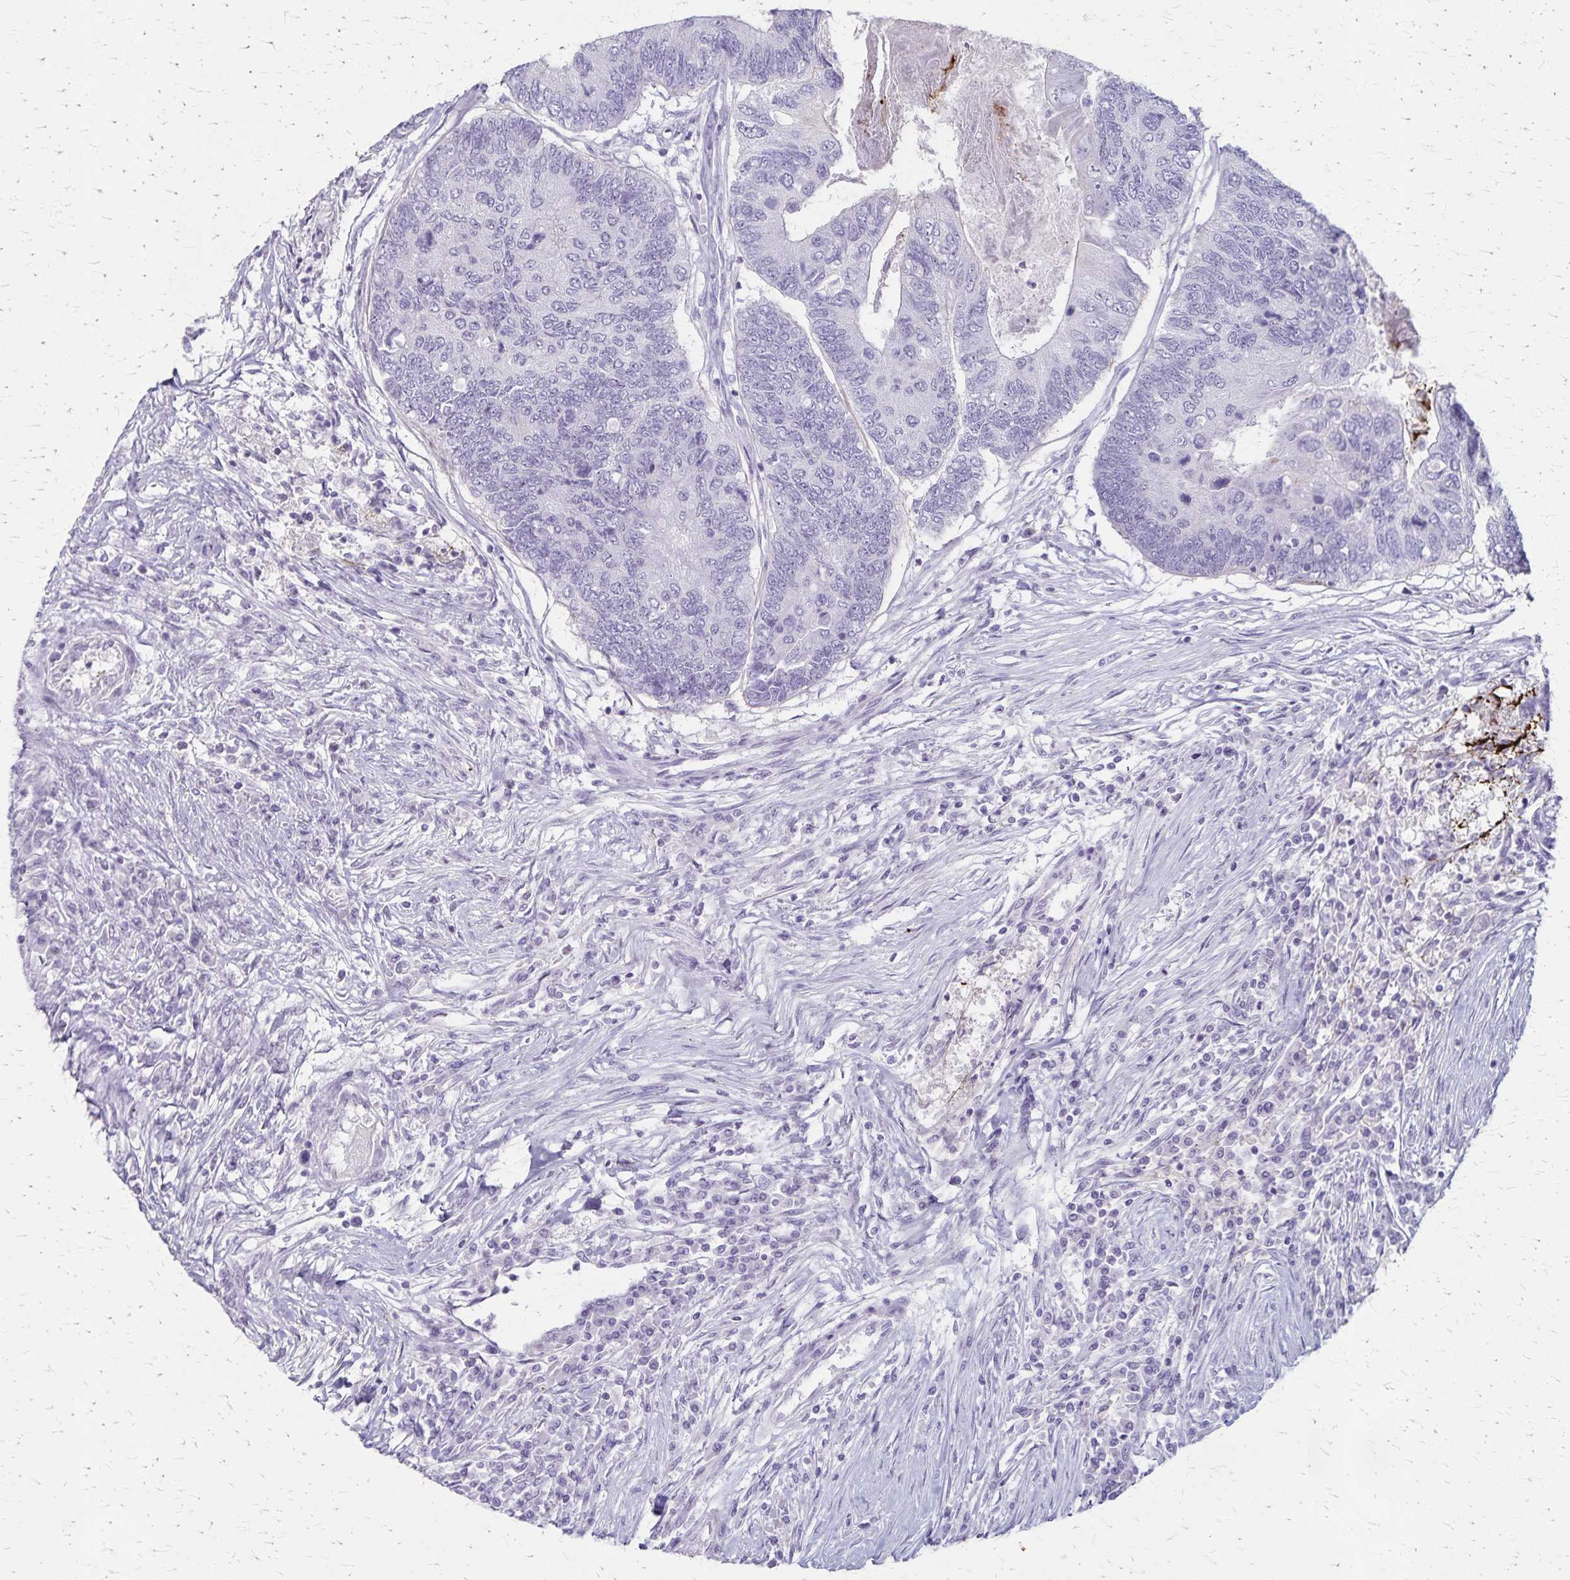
{"staining": {"intensity": "negative", "quantity": "none", "location": "none"}, "tissue": "colorectal cancer", "cell_type": "Tumor cells", "image_type": "cancer", "snomed": [{"axis": "morphology", "description": "Adenocarcinoma, NOS"}, {"axis": "topography", "description": "Colon"}], "caption": "Immunohistochemistry of human adenocarcinoma (colorectal) displays no expression in tumor cells.", "gene": "RASL10B", "patient": {"sex": "female", "age": 67}}